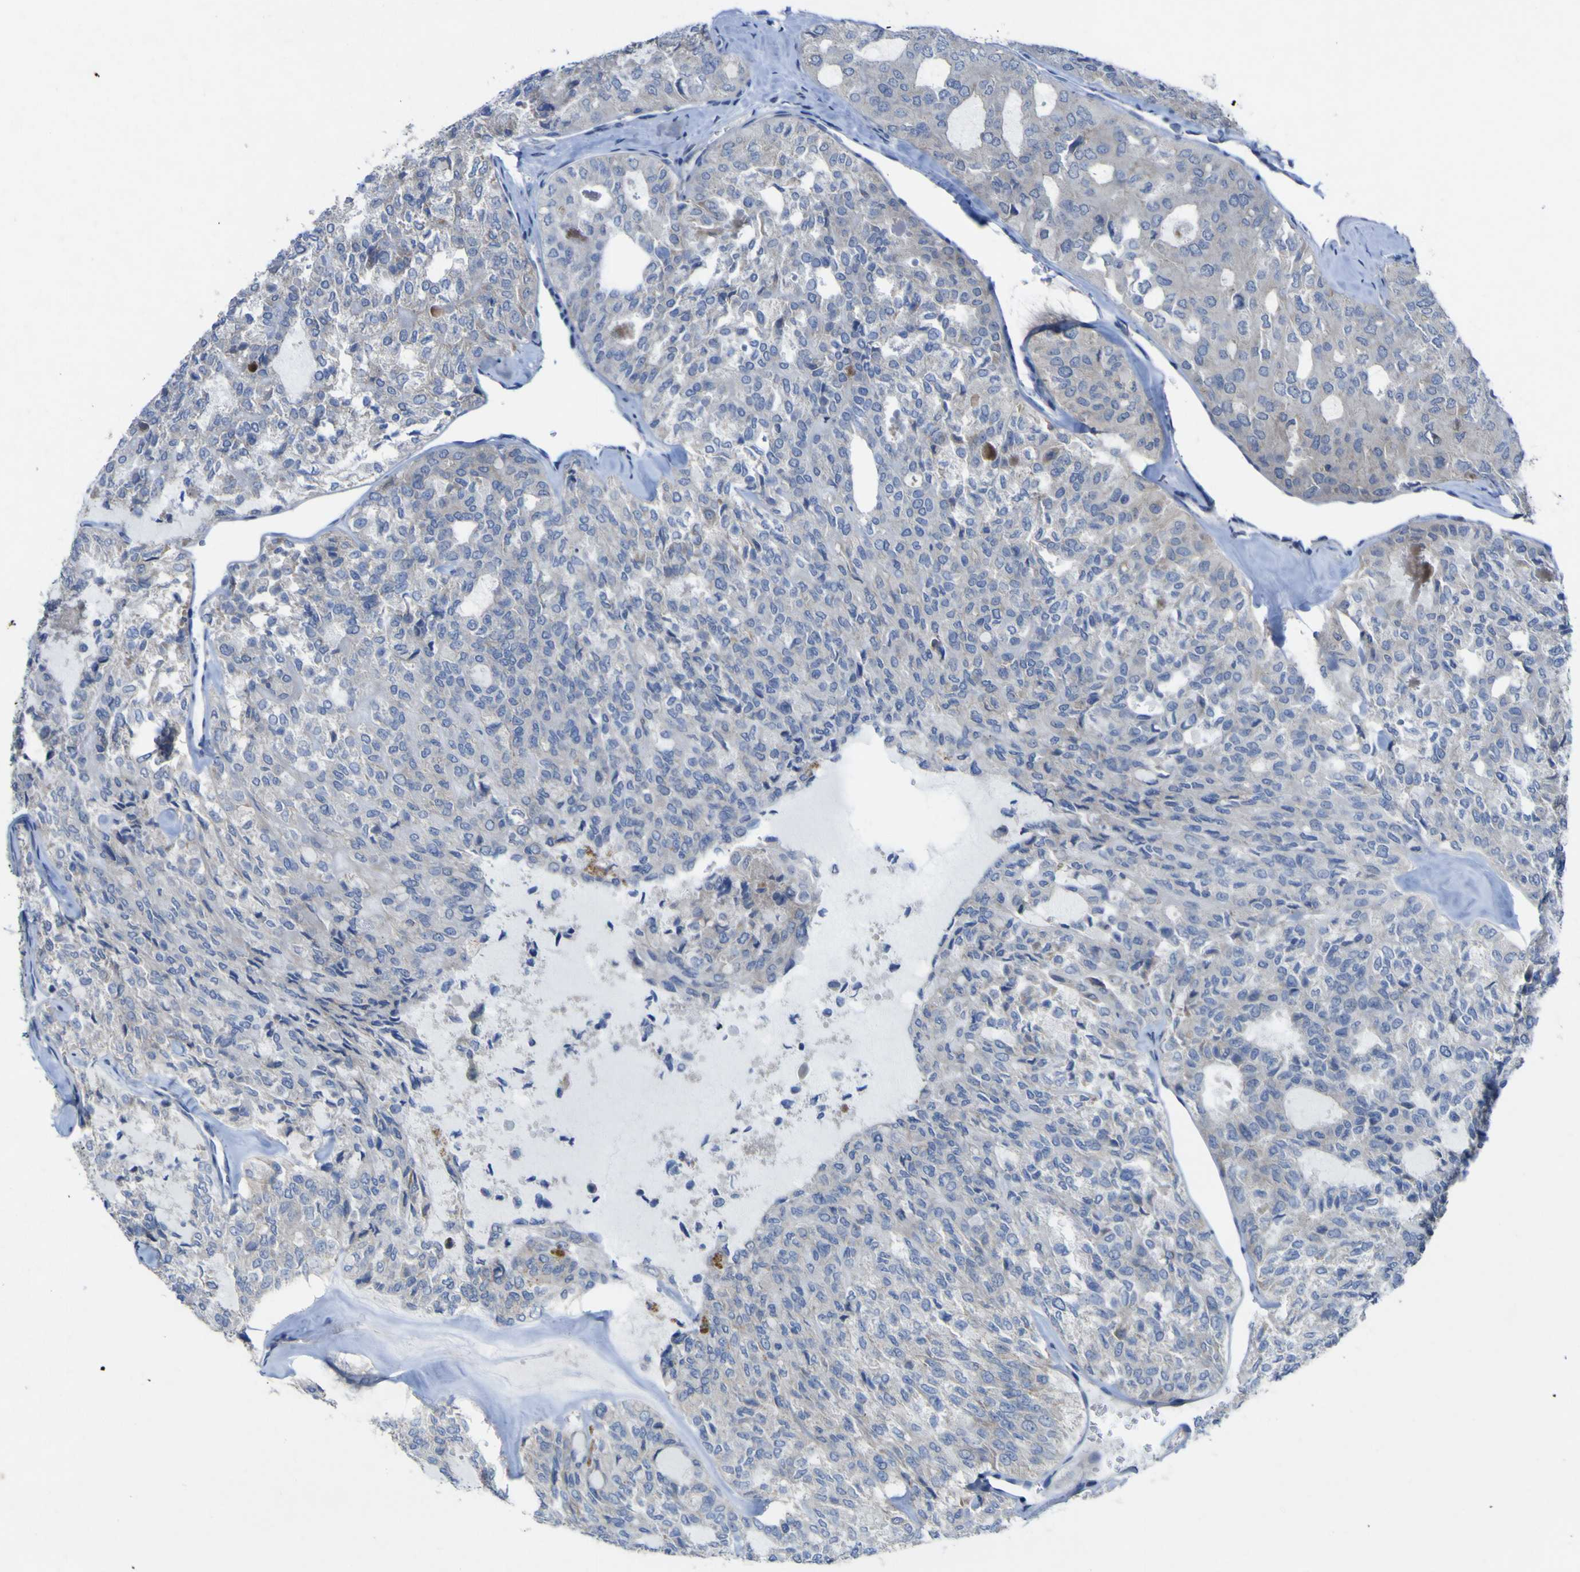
{"staining": {"intensity": "negative", "quantity": "none", "location": "none"}, "tissue": "thyroid cancer", "cell_type": "Tumor cells", "image_type": "cancer", "snomed": [{"axis": "morphology", "description": "Follicular adenoma carcinoma, NOS"}, {"axis": "topography", "description": "Thyroid gland"}], "caption": "Immunohistochemistry image of thyroid cancer stained for a protein (brown), which demonstrates no expression in tumor cells.", "gene": "NAV1", "patient": {"sex": "male", "age": 75}}